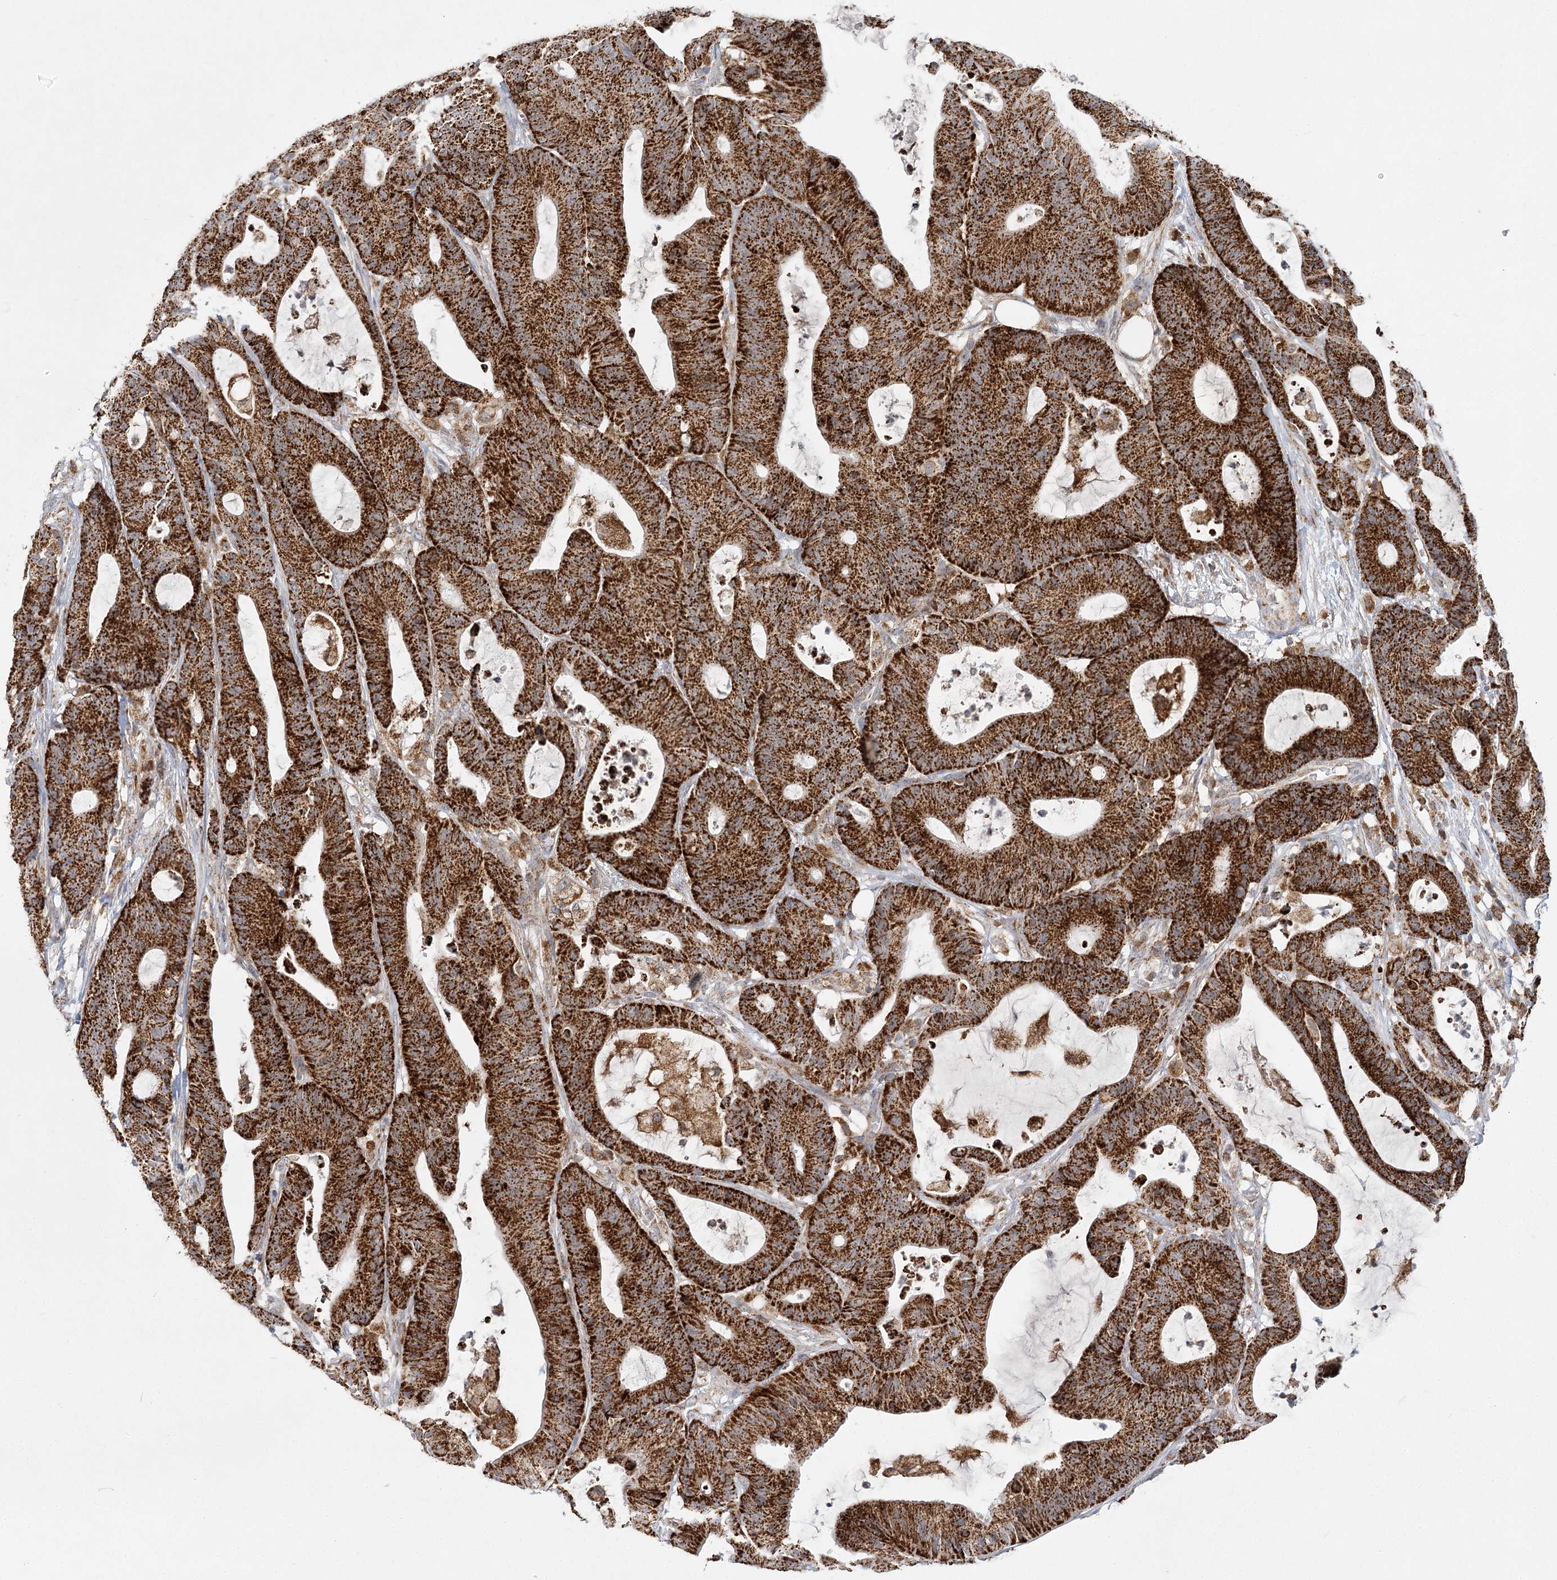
{"staining": {"intensity": "strong", "quantity": ">75%", "location": "cytoplasmic/membranous"}, "tissue": "colorectal cancer", "cell_type": "Tumor cells", "image_type": "cancer", "snomed": [{"axis": "morphology", "description": "Adenocarcinoma, NOS"}, {"axis": "topography", "description": "Colon"}], "caption": "Strong cytoplasmic/membranous expression for a protein is seen in approximately >75% of tumor cells of colorectal adenocarcinoma using immunohistochemistry.", "gene": "TAS1R1", "patient": {"sex": "female", "age": 84}}